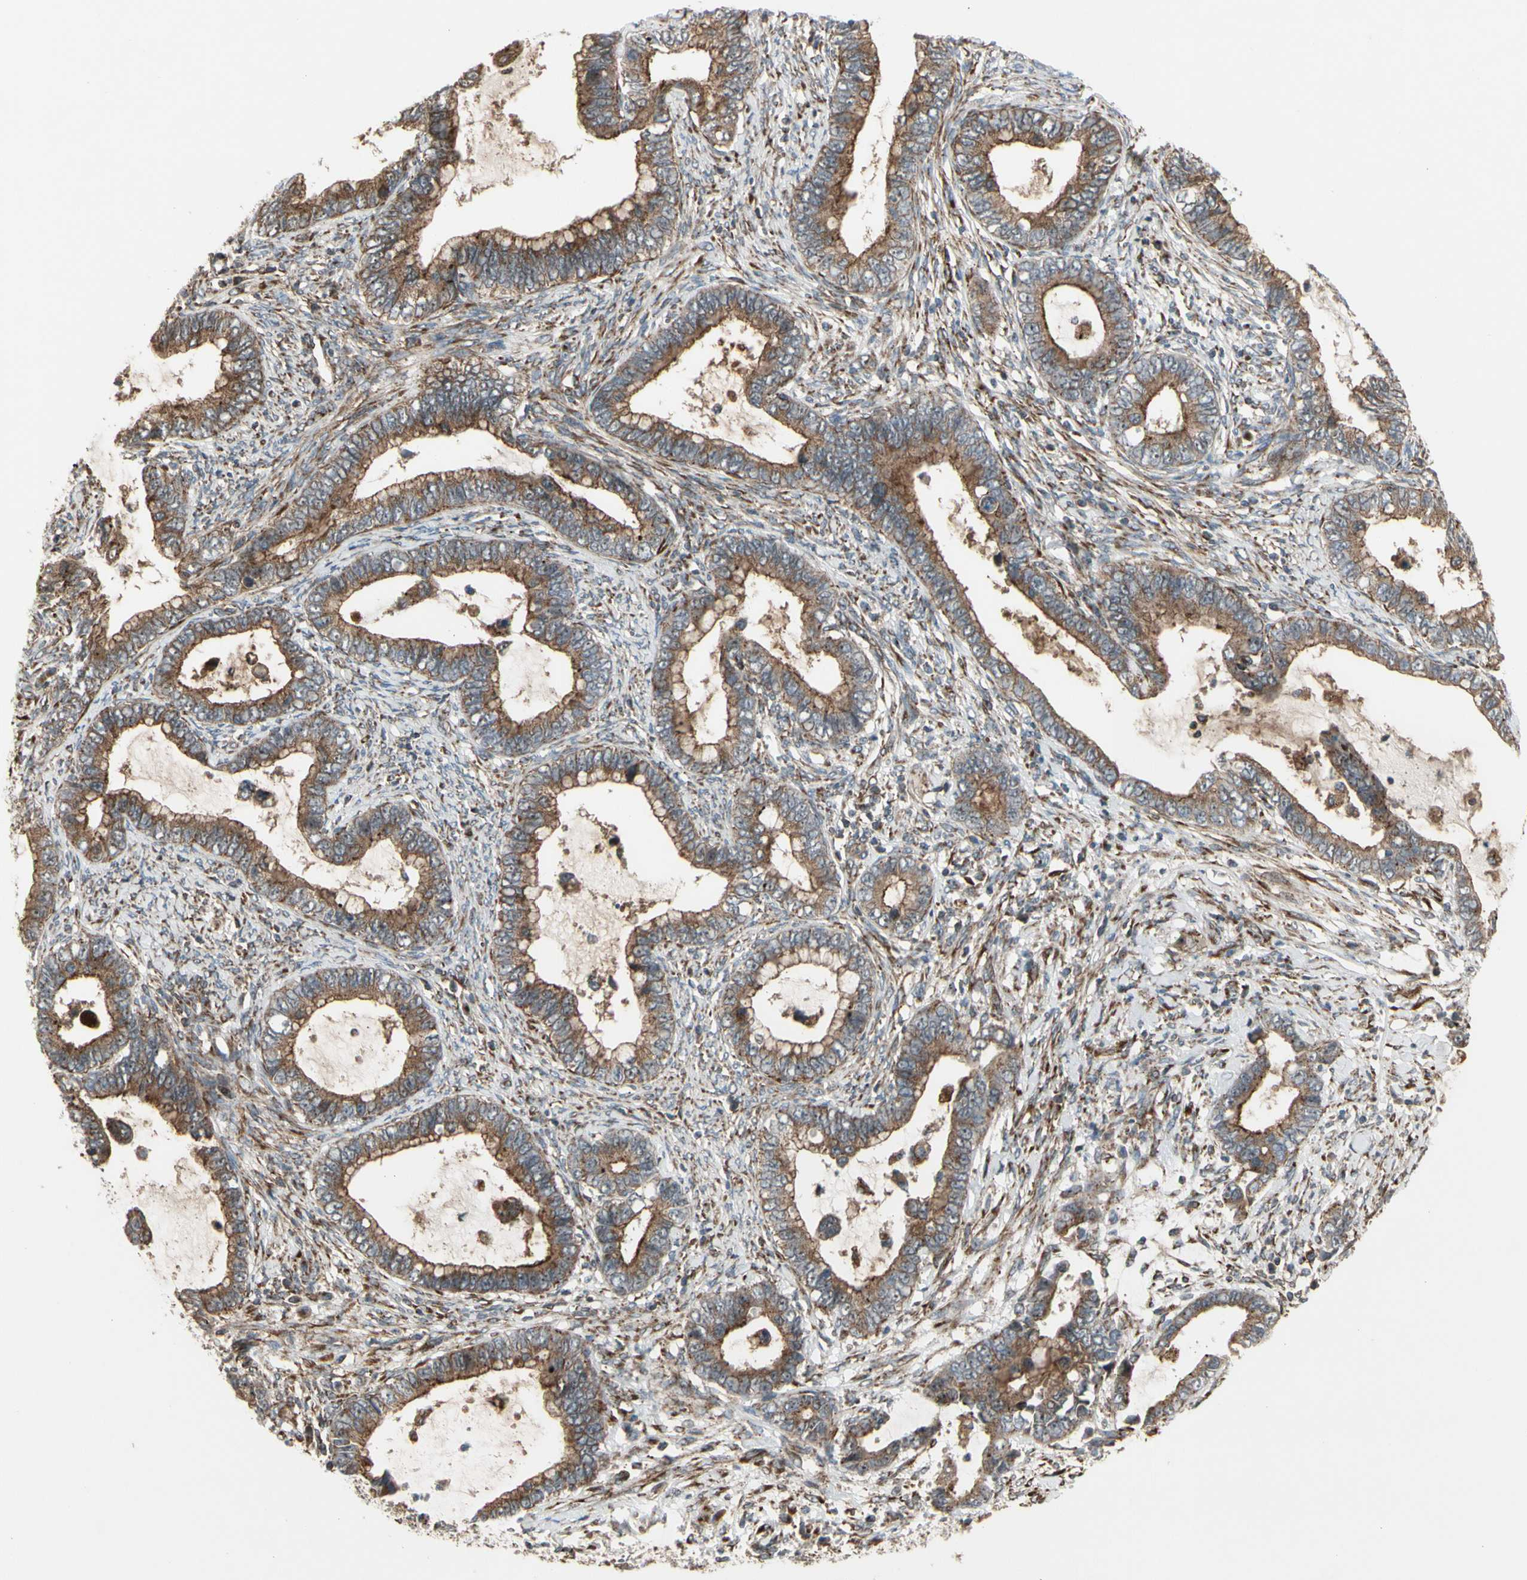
{"staining": {"intensity": "moderate", "quantity": ">75%", "location": "cytoplasmic/membranous"}, "tissue": "cervical cancer", "cell_type": "Tumor cells", "image_type": "cancer", "snomed": [{"axis": "morphology", "description": "Adenocarcinoma, NOS"}, {"axis": "topography", "description": "Cervix"}], "caption": "Cervical adenocarcinoma was stained to show a protein in brown. There is medium levels of moderate cytoplasmic/membranous positivity in about >75% of tumor cells. Immunohistochemistry (ihc) stains the protein in brown and the nuclei are stained blue.", "gene": "SLC39A9", "patient": {"sex": "female", "age": 44}}